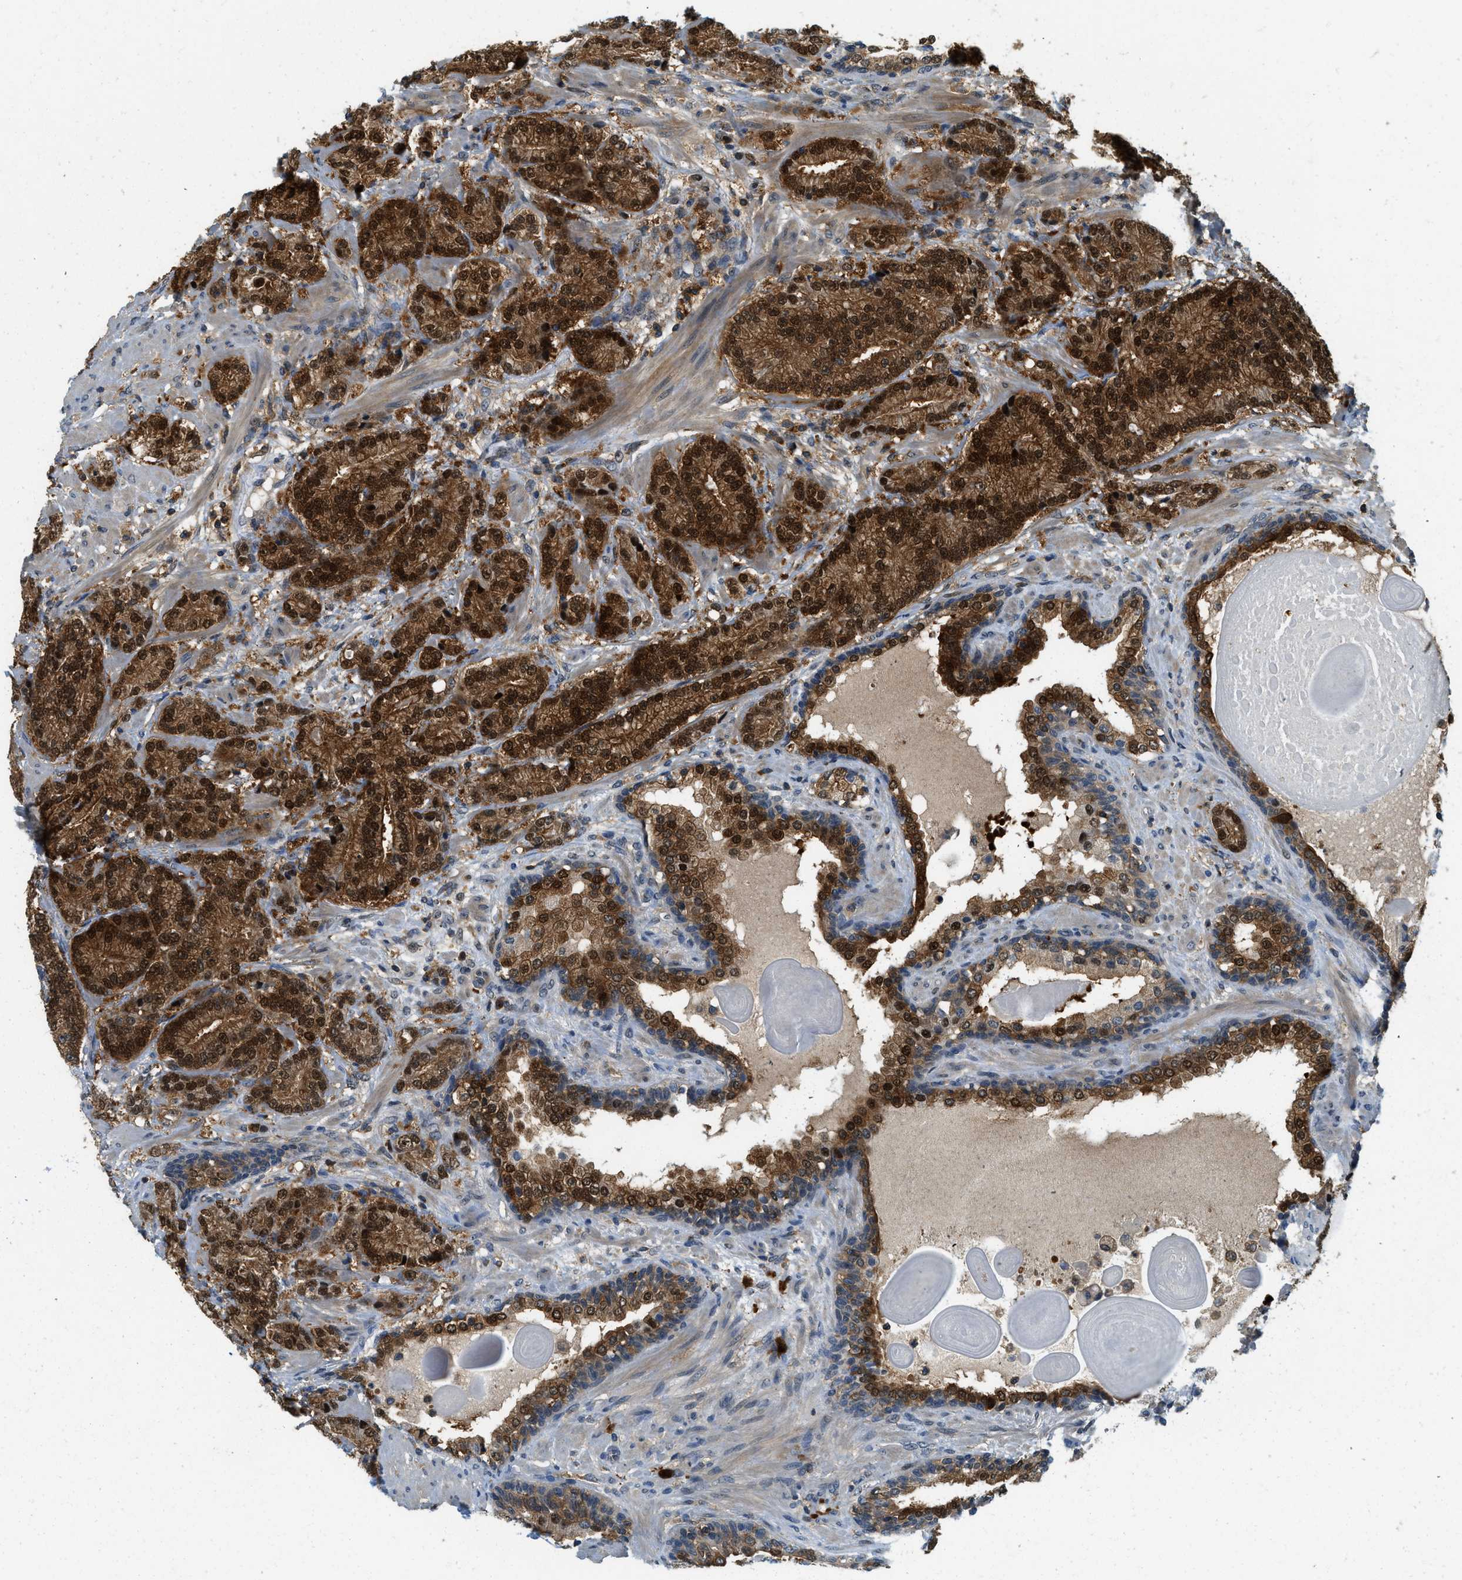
{"staining": {"intensity": "strong", "quantity": ">75%", "location": "cytoplasmic/membranous,nuclear"}, "tissue": "prostate cancer", "cell_type": "Tumor cells", "image_type": "cancer", "snomed": [{"axis": "morphology", "description": "Adenocarcinoma, High grade"}, {"axis": "topography", "description": "Prostate"}], "caption": "Strong cytoplasmic/membranous and nuclear protein staining is seen in about >75% of tumor cells in prostate high-grade adenocarcinoma.", "gene": "GMPPB", "patient": {"sex": "male", "age": 61}}